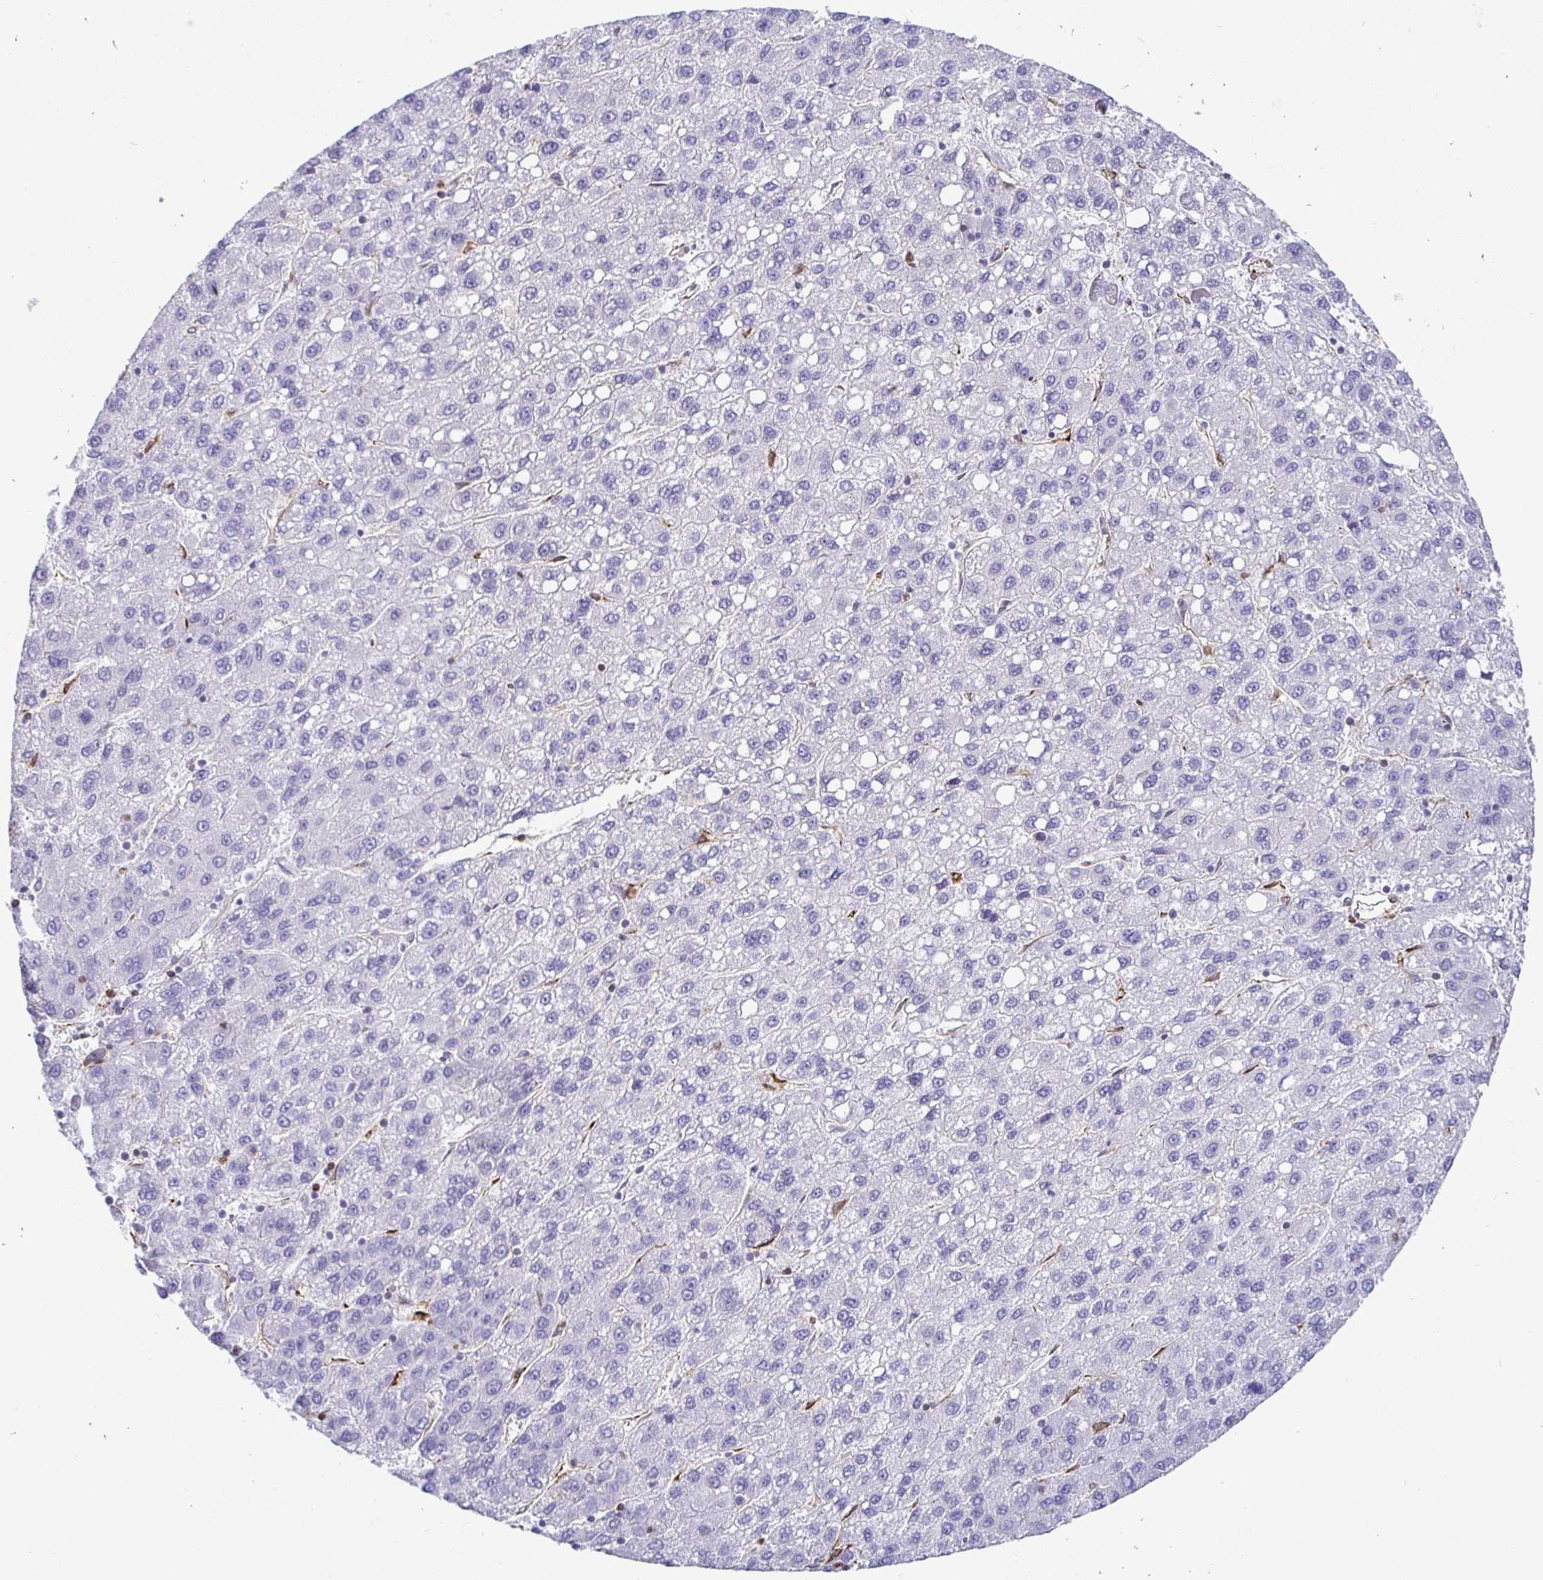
{"staining": {"intensity": "negative", "quantity": "none", "location": "none"}, "tissue": "liver cancer", "cell_type": "Tumor cells", "image_type": "cancer", "snomed": [{"axis": "morphology", "description": "Carcinoma, Hepatocellular, NOS"}, {"axis": "topography", "description": "Liver"}], "caption": "Image shows no protein expression in tumor cells of hepatocellular carcinoma (liver) tissue.", "gene": "TP53I11", "patient": {"sex": "female", "age": 82}}